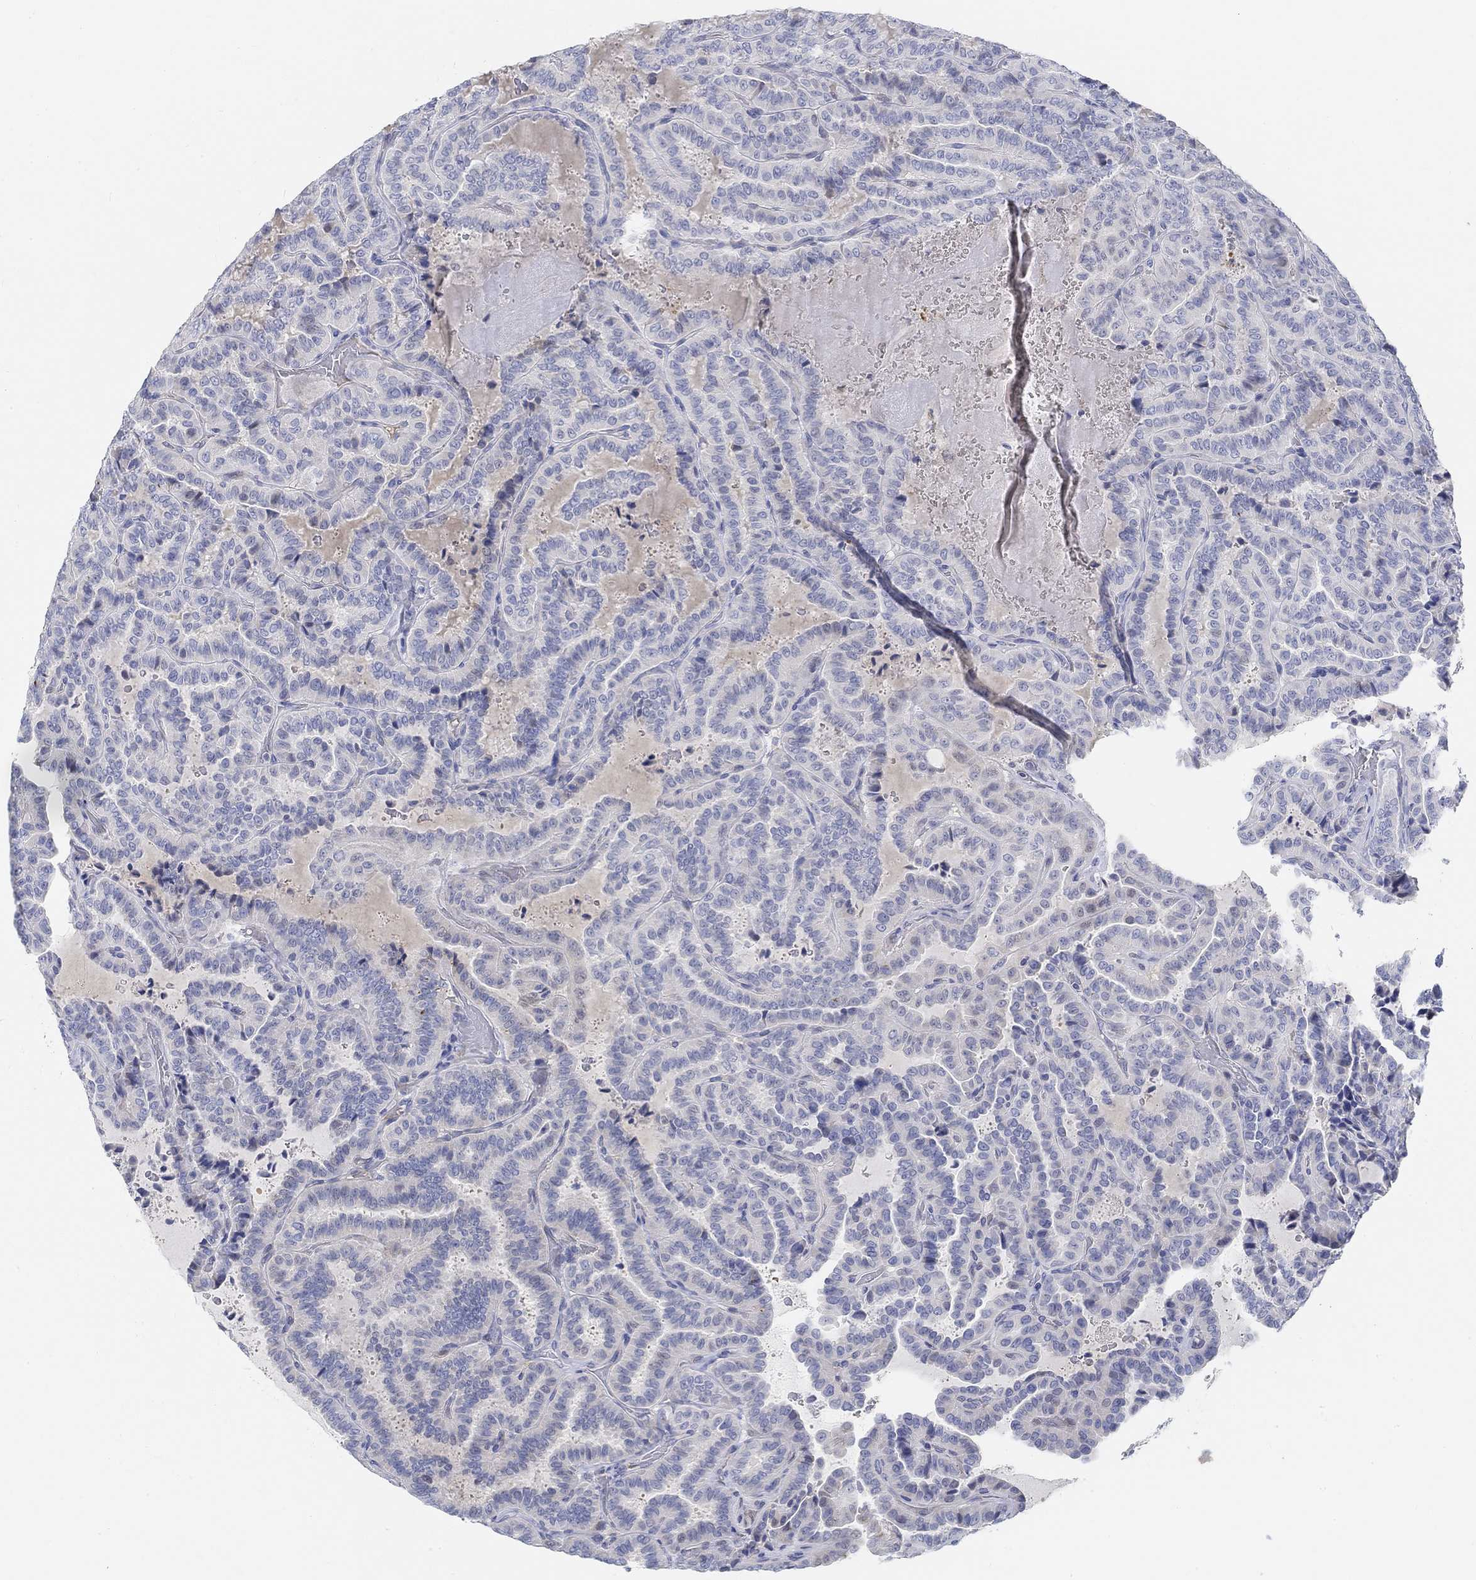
{"staining": {"intensity": "negative", "quantity": "none", "location": "none"}, "tissue": "thyroid cancer", "cell_type": "Tumor cells", "image_type": "cancer", "snomed": [{"axis": "morphology", "description": "Papillary adenocarcinoma, NOS"}, {"axis": "topography", "description": "Thyroid gland"}], "caption": "Immunohistochemistry photomicrograph of thyroid papillary adenocarcinoma stained for a protein (brown), which demonstrates no staining in tumor cells.", "gene": "SNTG2", "patient": {"sex": "female", "age": 39}}